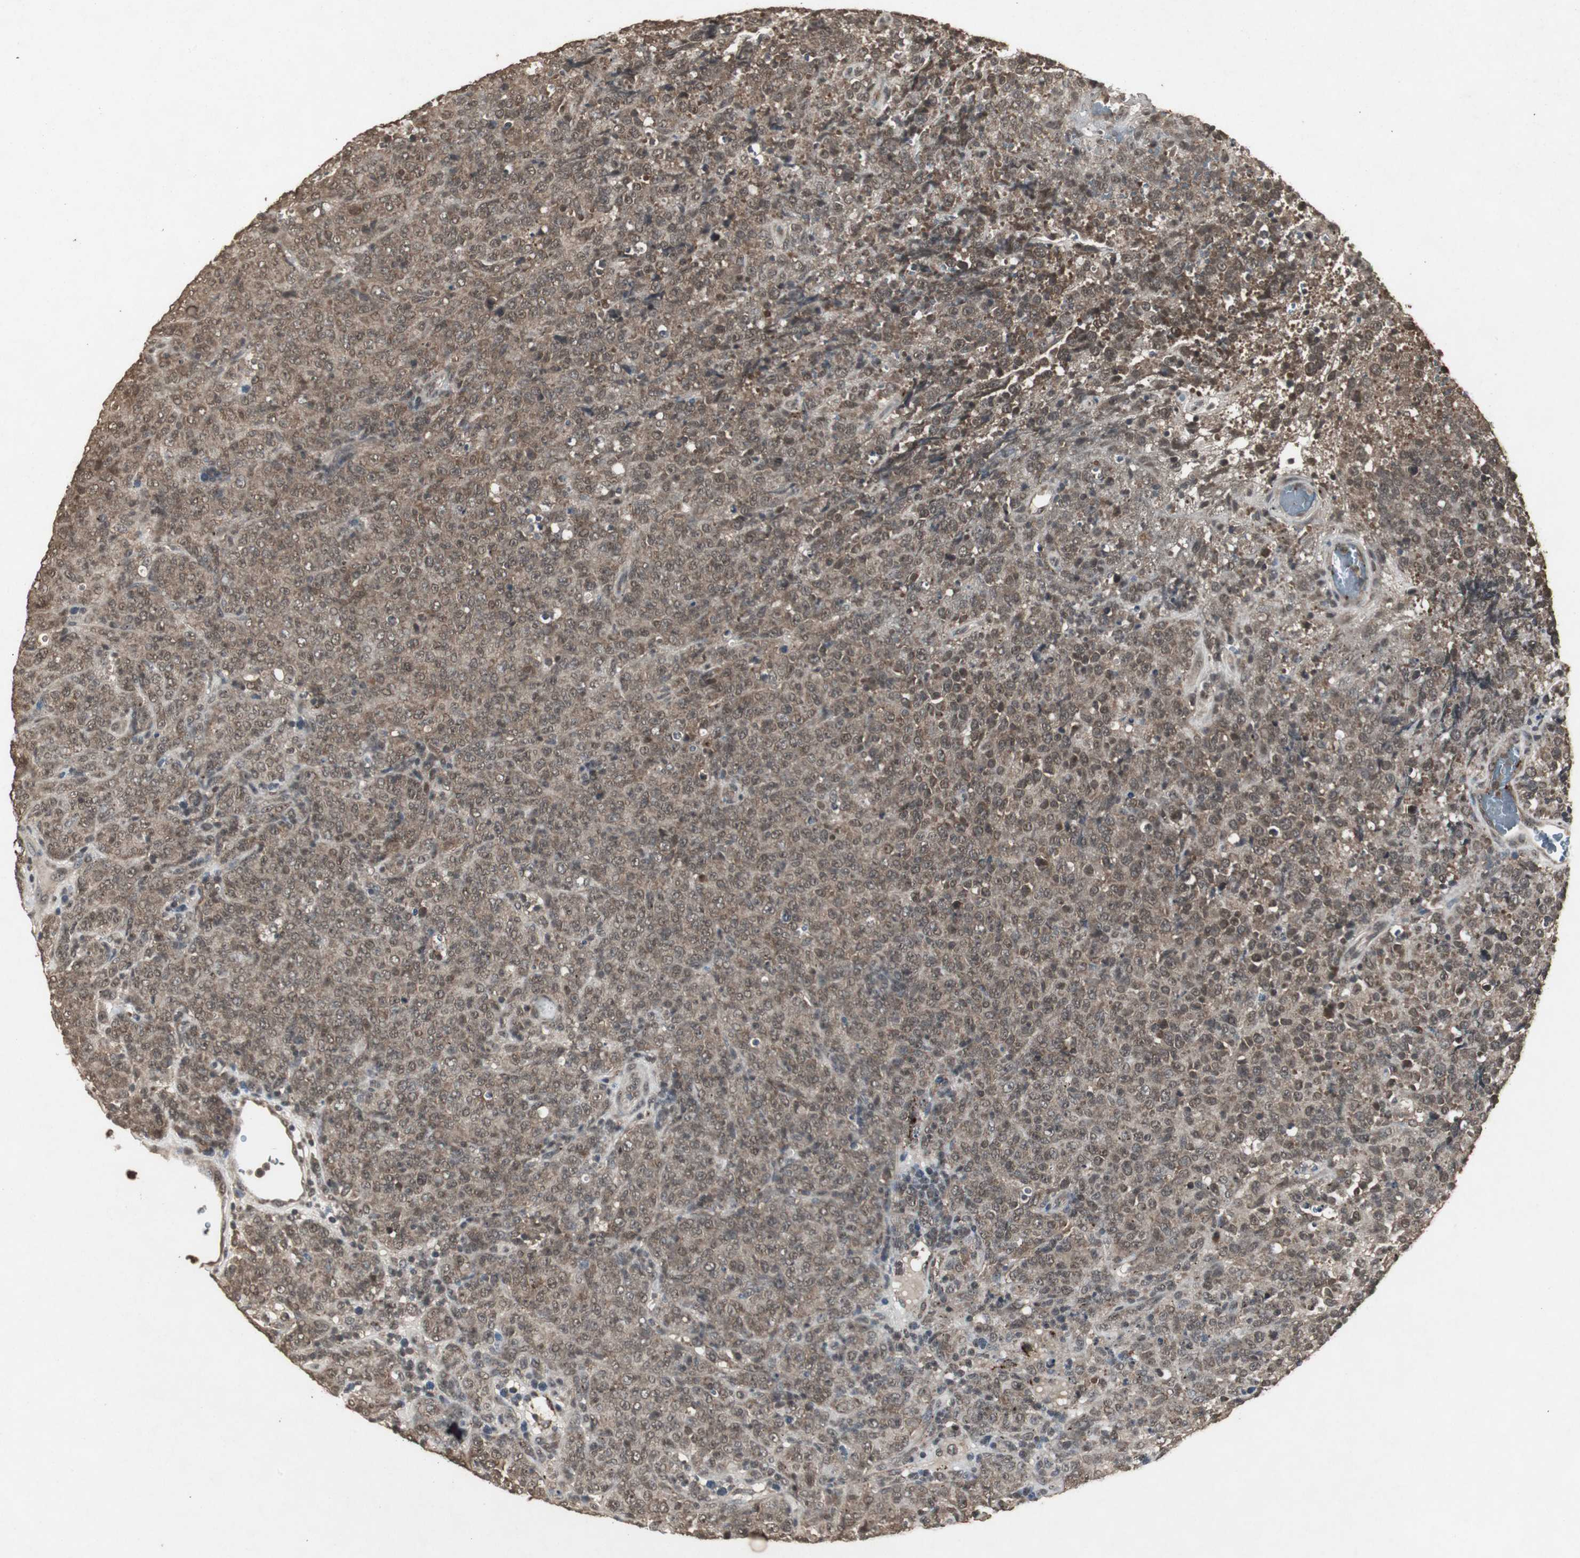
{"staining": {"intensity": "moderate", "quantity": ">75%", "location": "cytoplasmic/membranous,nuclear"}, "tissue": "lymphoma", "cell_type": "Tumor cells", "image_type": "cancer", "snomed": [{"axis": "morphology", "description": "Malignant lymphoma, non-Hodgkin's type, High grade"}, {"axis": "topography", "description": "Tonsil"}], "caption": "Immunohistochemistry image of high-grade malignant lymphoma, non-Hodgkin's type stained for a protein (brown), which displays medium levels of moderate cytoplasmic/membranous and nuclear positivity in about >75% of tumor cells.", "gene": "EMX1", "patient": {"sex": "female", "age": 36}}